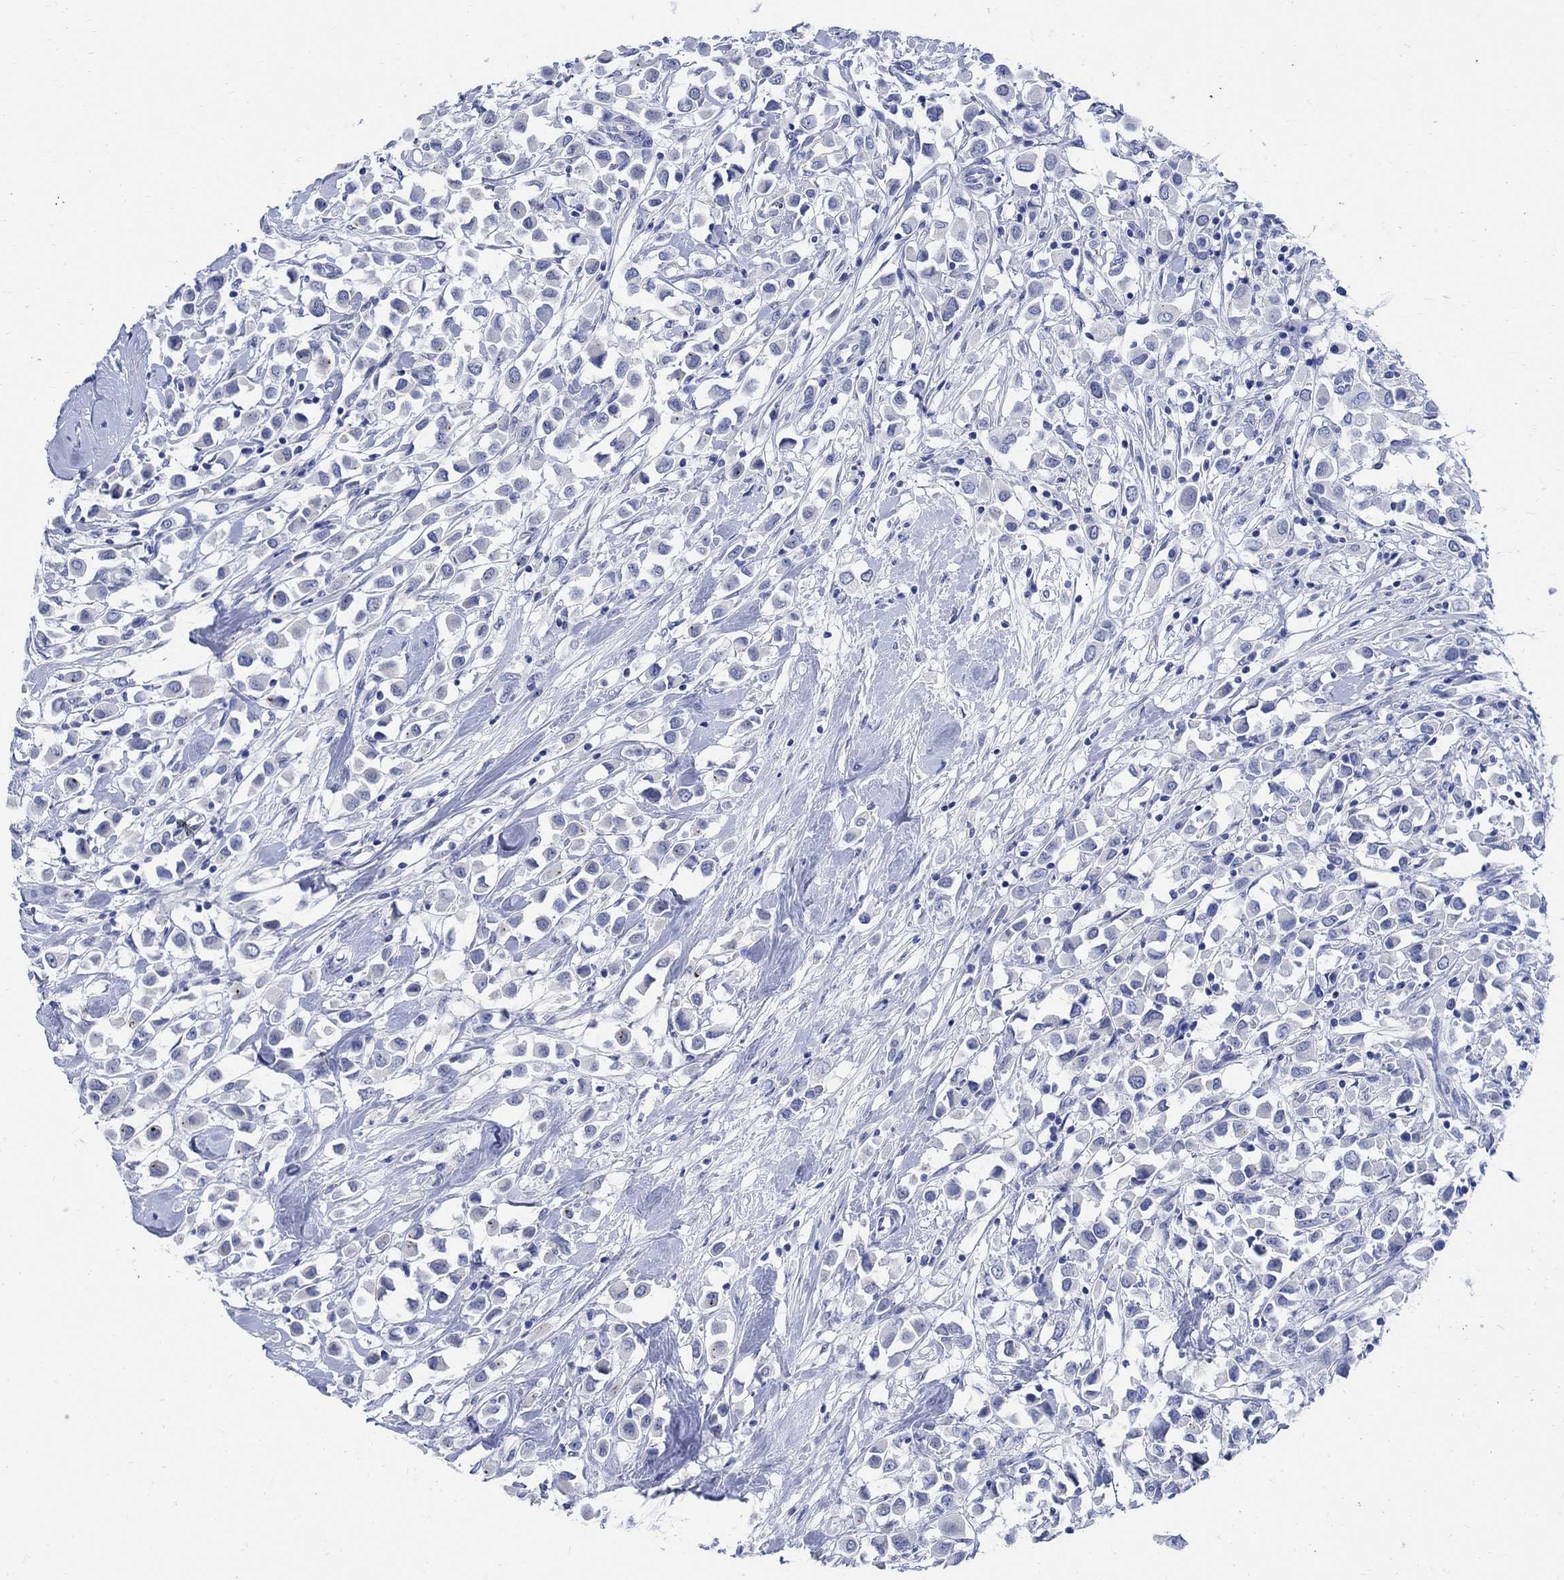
{"staining": {"intensity": "negative", "quantity": "none", "location": "none"}, "tissue": "breast cancer", "cell_type": "Tumor cells", "image_type": "cancer", "snomed": [{"axis": "morphology", "description": "Duct carcinoma"}, {"axis": "topography", "description": "Breast"}], "caption": "Immunohistochemistry image of human breast intraductal carcinoma stained for a protein (brown), which demonstrates no expression in tumor cells.", "gene": "CAMK2N1", "patient": {"sex": "female", "age": 61}}